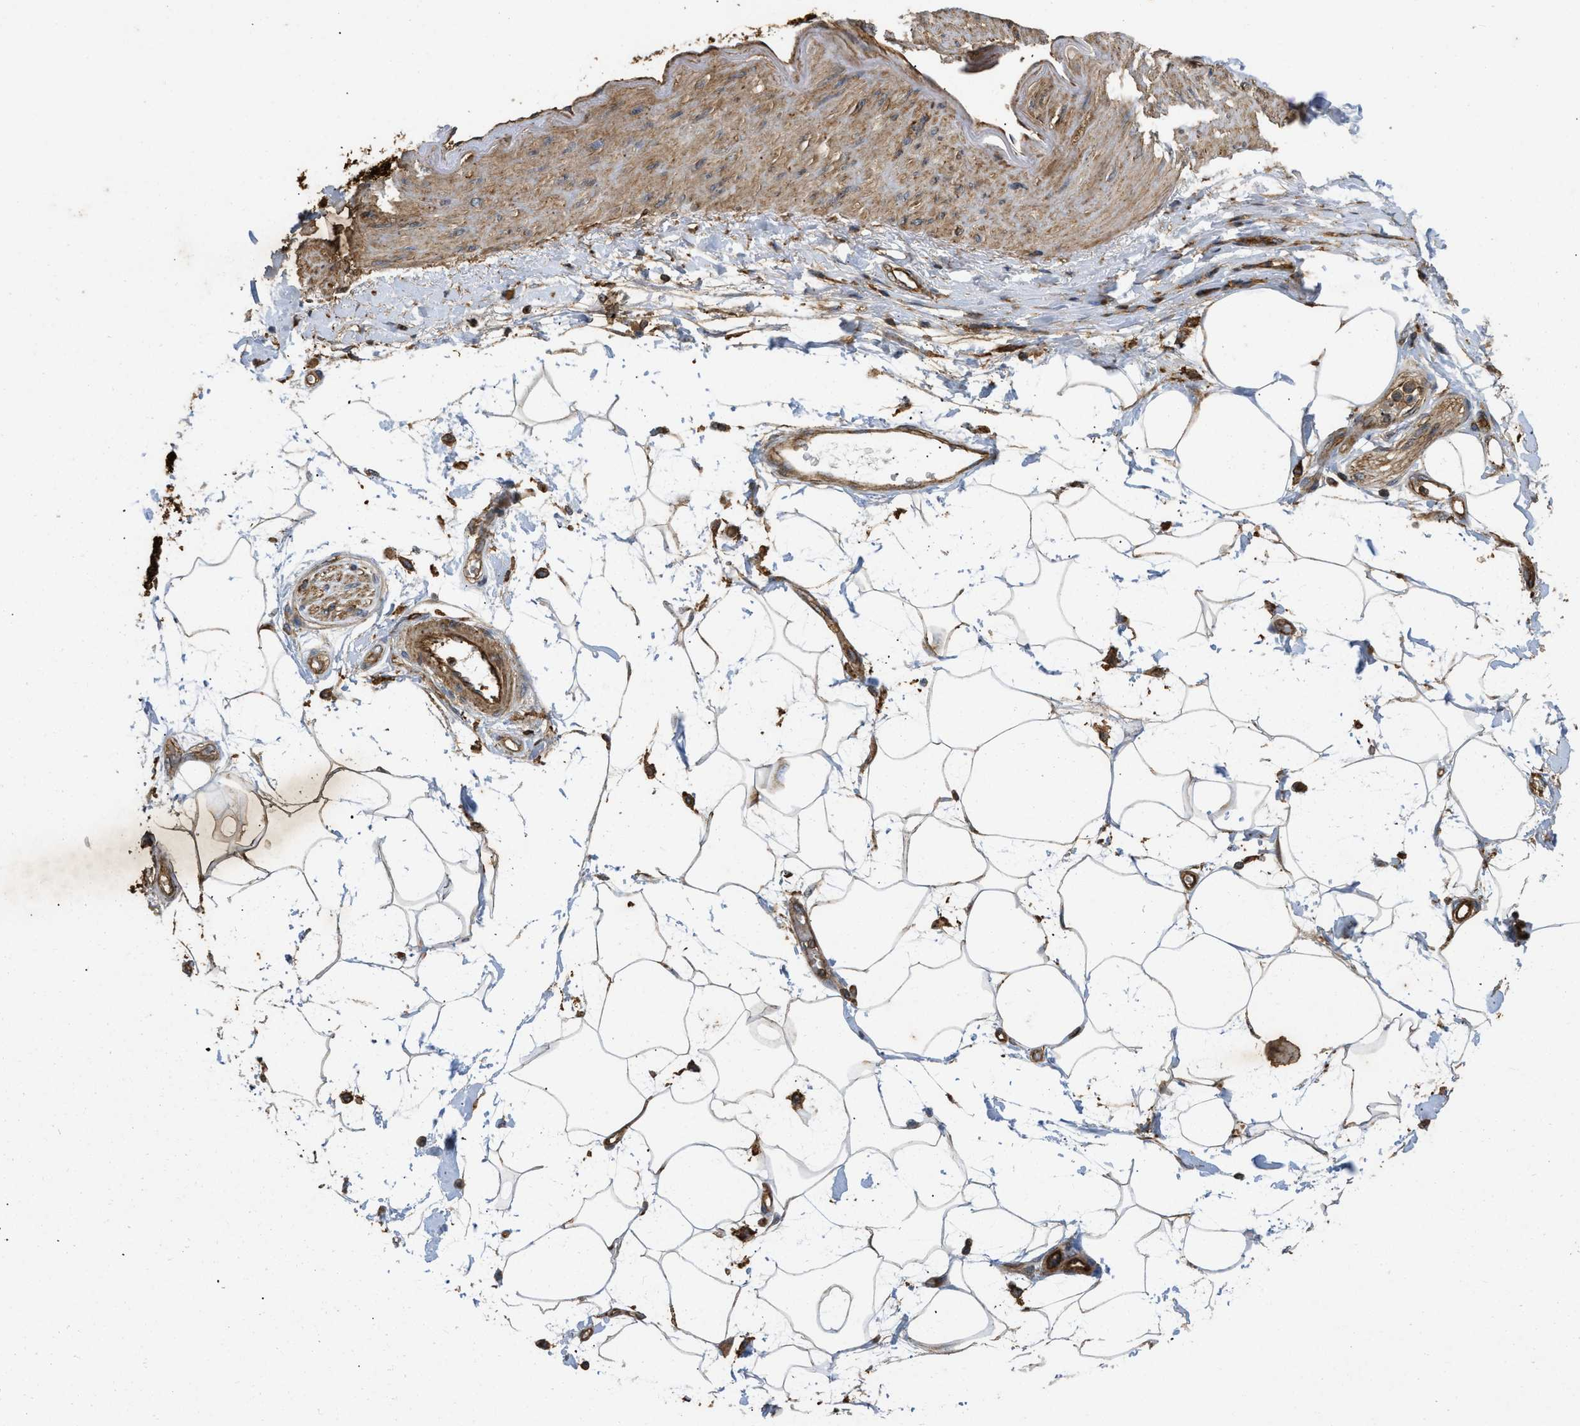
{"staining": {"intensity": "moderate", "quantity": ">75%", "location": "cytoplasmic/membranous"}, "tissue": "adipose tissue", "cell_type": "Adipocytes", "image_type": "normal", "snomed": [{"axis": "morphology", "description": "Normal tissue, NOS"}, {"axis": "morphology", "description": "Adenocarcinoma, NOS"}, {"axis": "topography", "description": "Duodenum"}, {"axis": "topography", "description": "Peripheral nerve tissue"}], "caption": "Protein staining by IHC exhibits moderate cytoplasmic/membranous staining in approximately >75% of adipocytes in benign adipose tissue. (DAB (3,3'-diaminobenzidine) IHC with brightfield microscopy, high magnification).", "gene": "GNB4", "patient": {"sex": "female", "age": 60}}